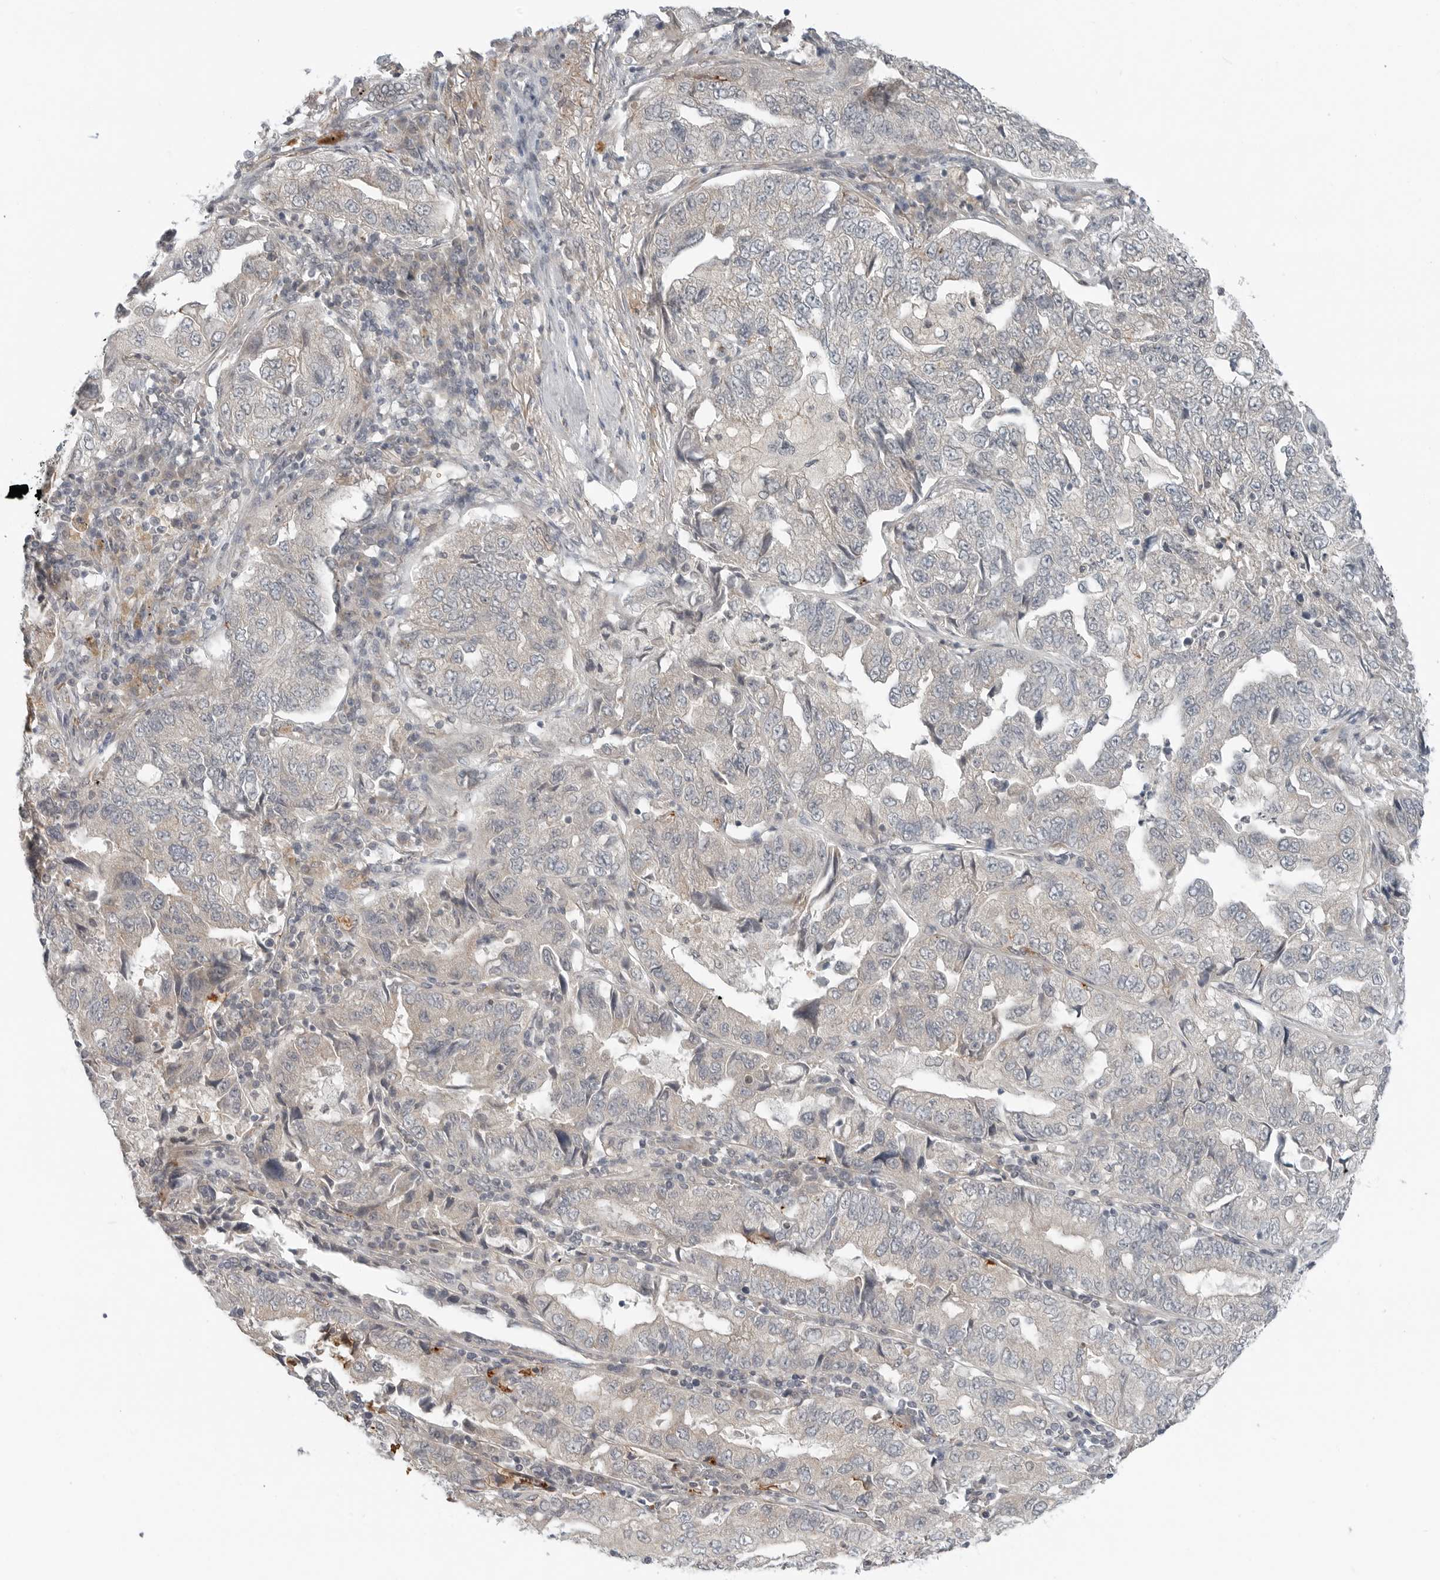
{"staining": {"intensity": "negative", "quantity": "none", "location": "none"}, "tissue": "lung cancer", "cell_type": "Tumor cells", "image_type": "cancer", "snomed": [{"axis": "morphology", "description": "Adenocarcinoma, NOS"}, {"axis": "topography", "description": "Lung"}], "caption": "Lung cancer was stained to show a protein in brown. There is no significant staining in tumor cells.", "gene": "FCRLB", "patient": {"sex": "female", "age": 51}}